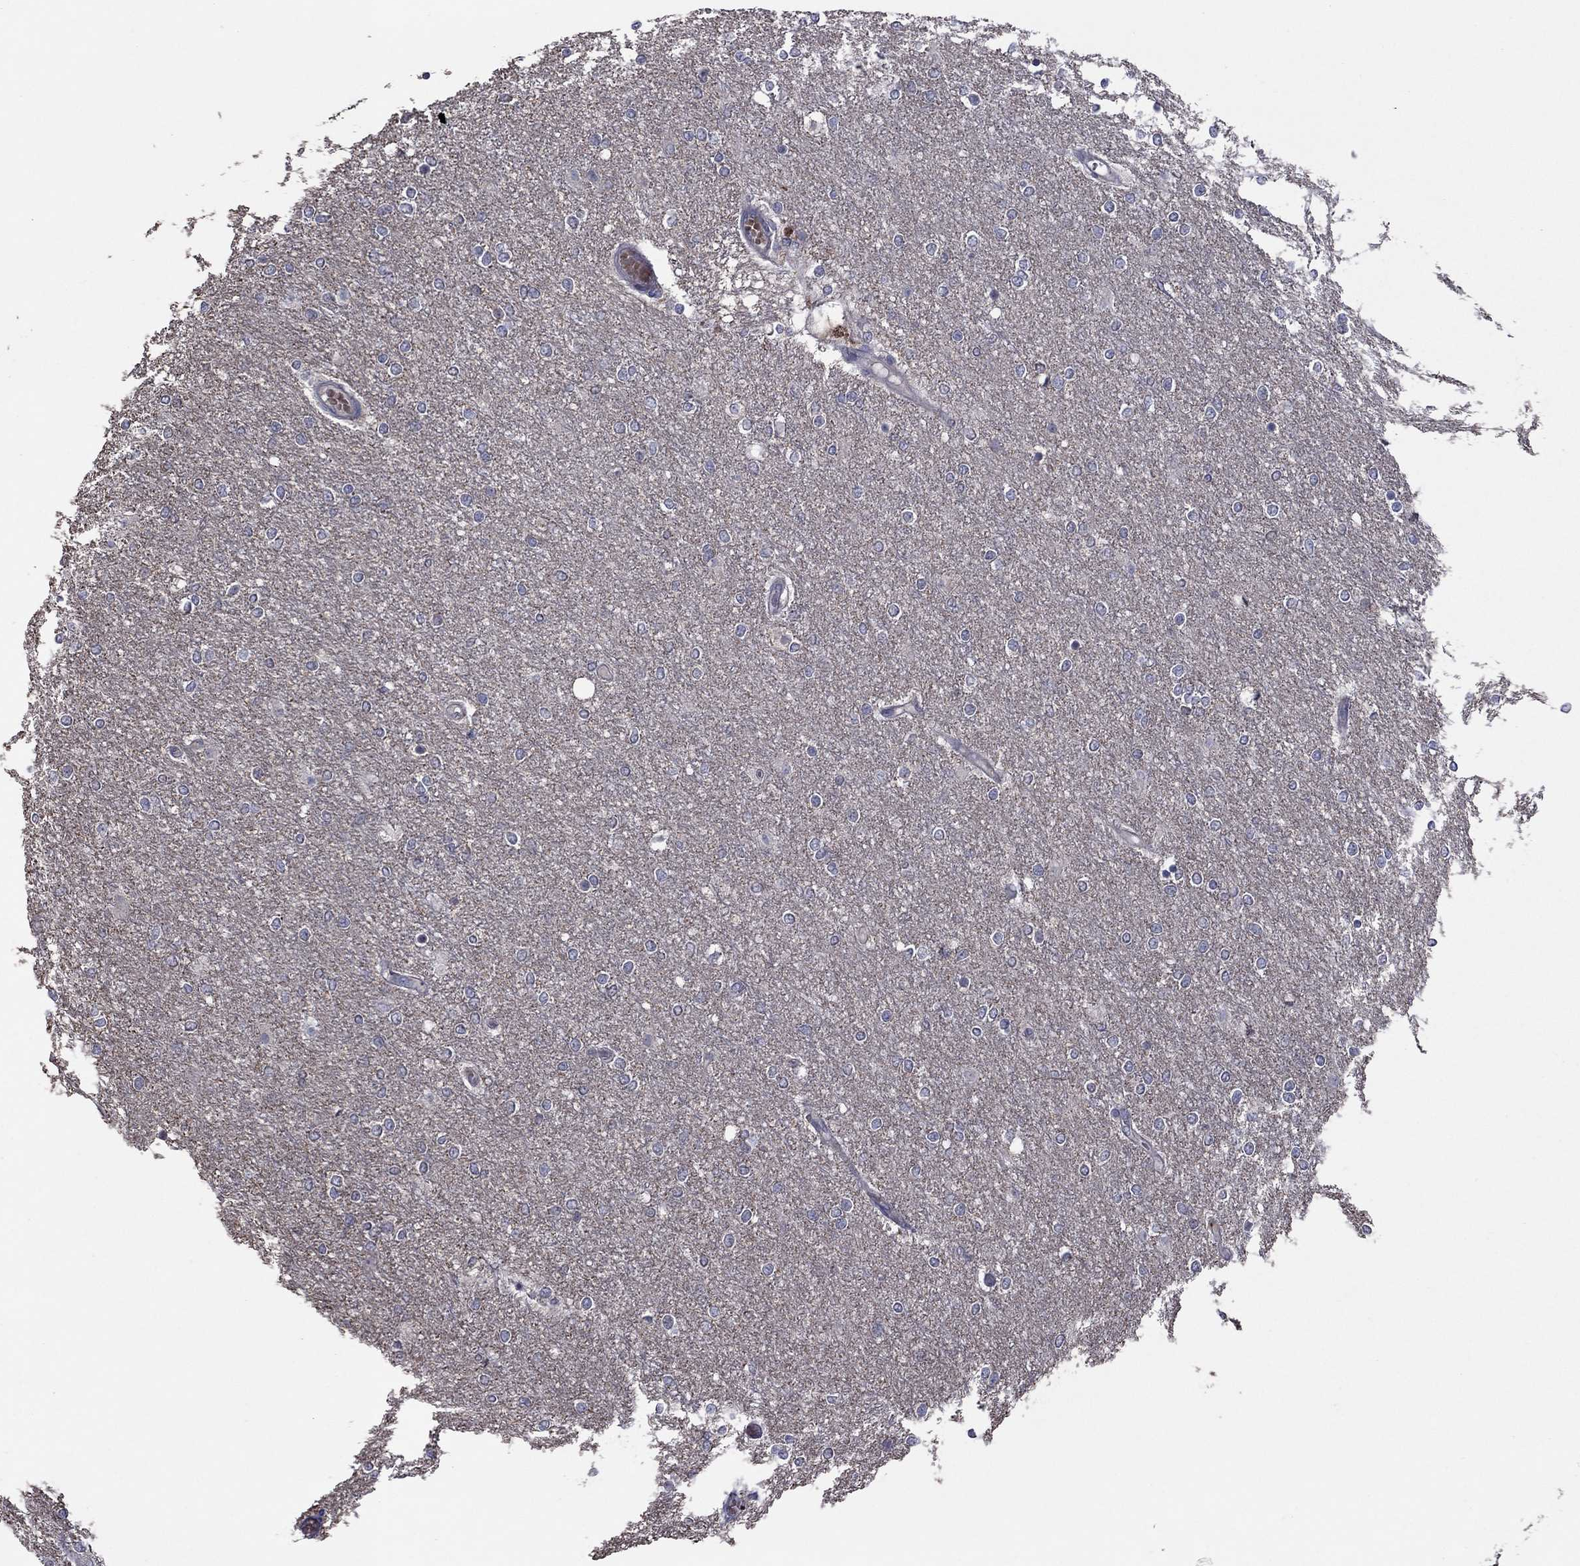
{"staining": {"intensity": "negative", "quantity": "none", "location": "none"}, "tissue": "glioma", "cell_type": "Tumor cells", "image_type": "cancer", "snomed": [{"axis": "morphology", "description": "Glioma, malignant, High grade"}, {"axis": "topography", "description": "Brain"}], "caption": "Tumor cells show no significant protein expression in high-grade glioma (malignant).", "gene": "MEA1", "patient": {"sex": "female", "age": 61}}